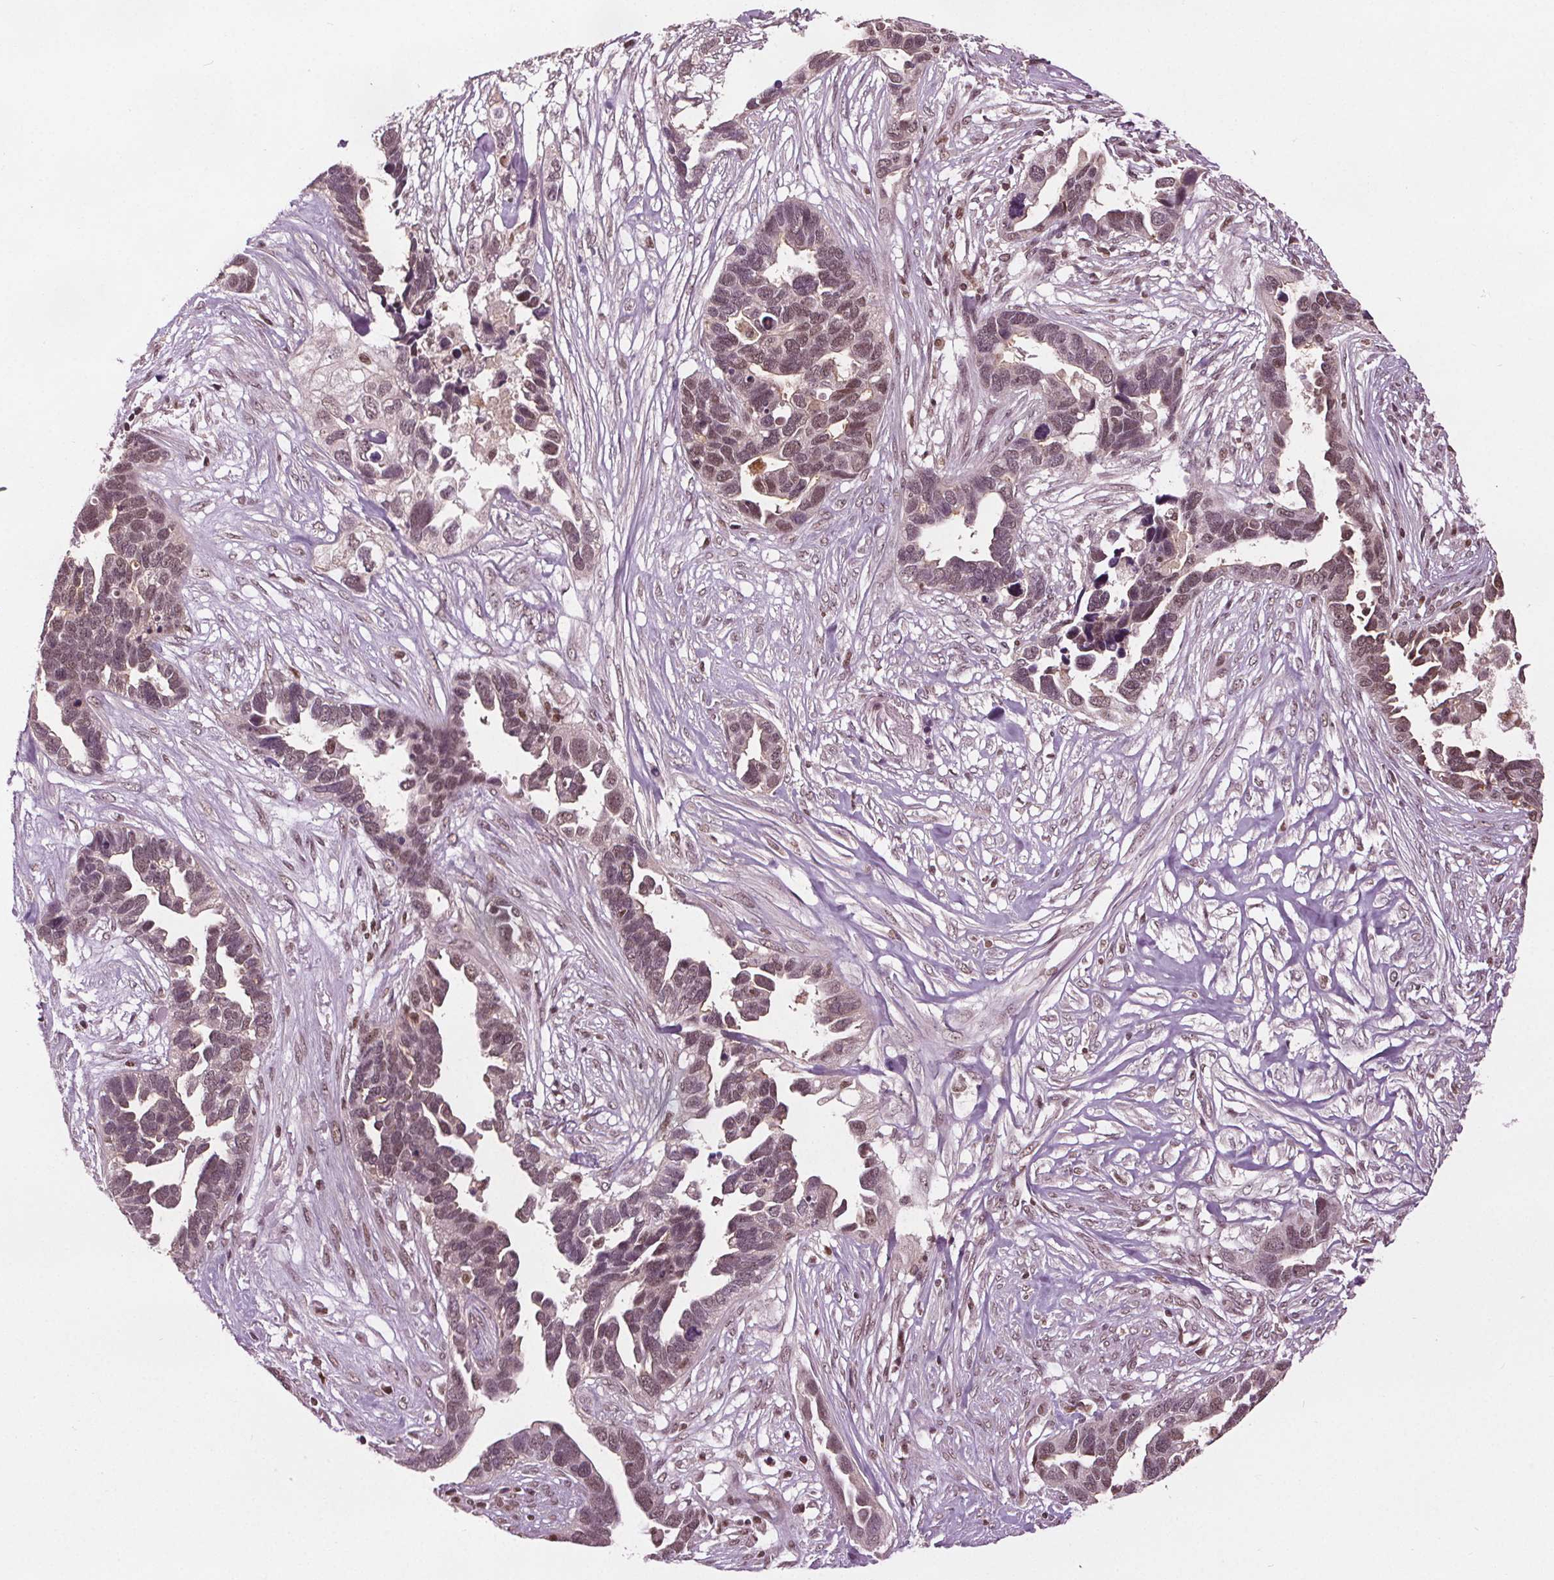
{"staining": {"intensity": "weak", "quantity": "25%-75%", "location": "nuclear"}, "tissue": "ovarian cancer", "cell_type": "Tumor cells", "image_type": "cancer", "snomed": [{"axis": "morphology", "description": "Cystadenocarcinoma, serous, NOS"}, {"axis": "topography", "description": "Ovary"}], "caption": "Immunohistochemistry of ovarian cancer (serous cystadenocarcinoma) exhibits low levels of weak nuclear staining in approximately 25%-75% of tumor cells.", "gene": "DDX11", "patient": {"sex": "female", "age": 54}}